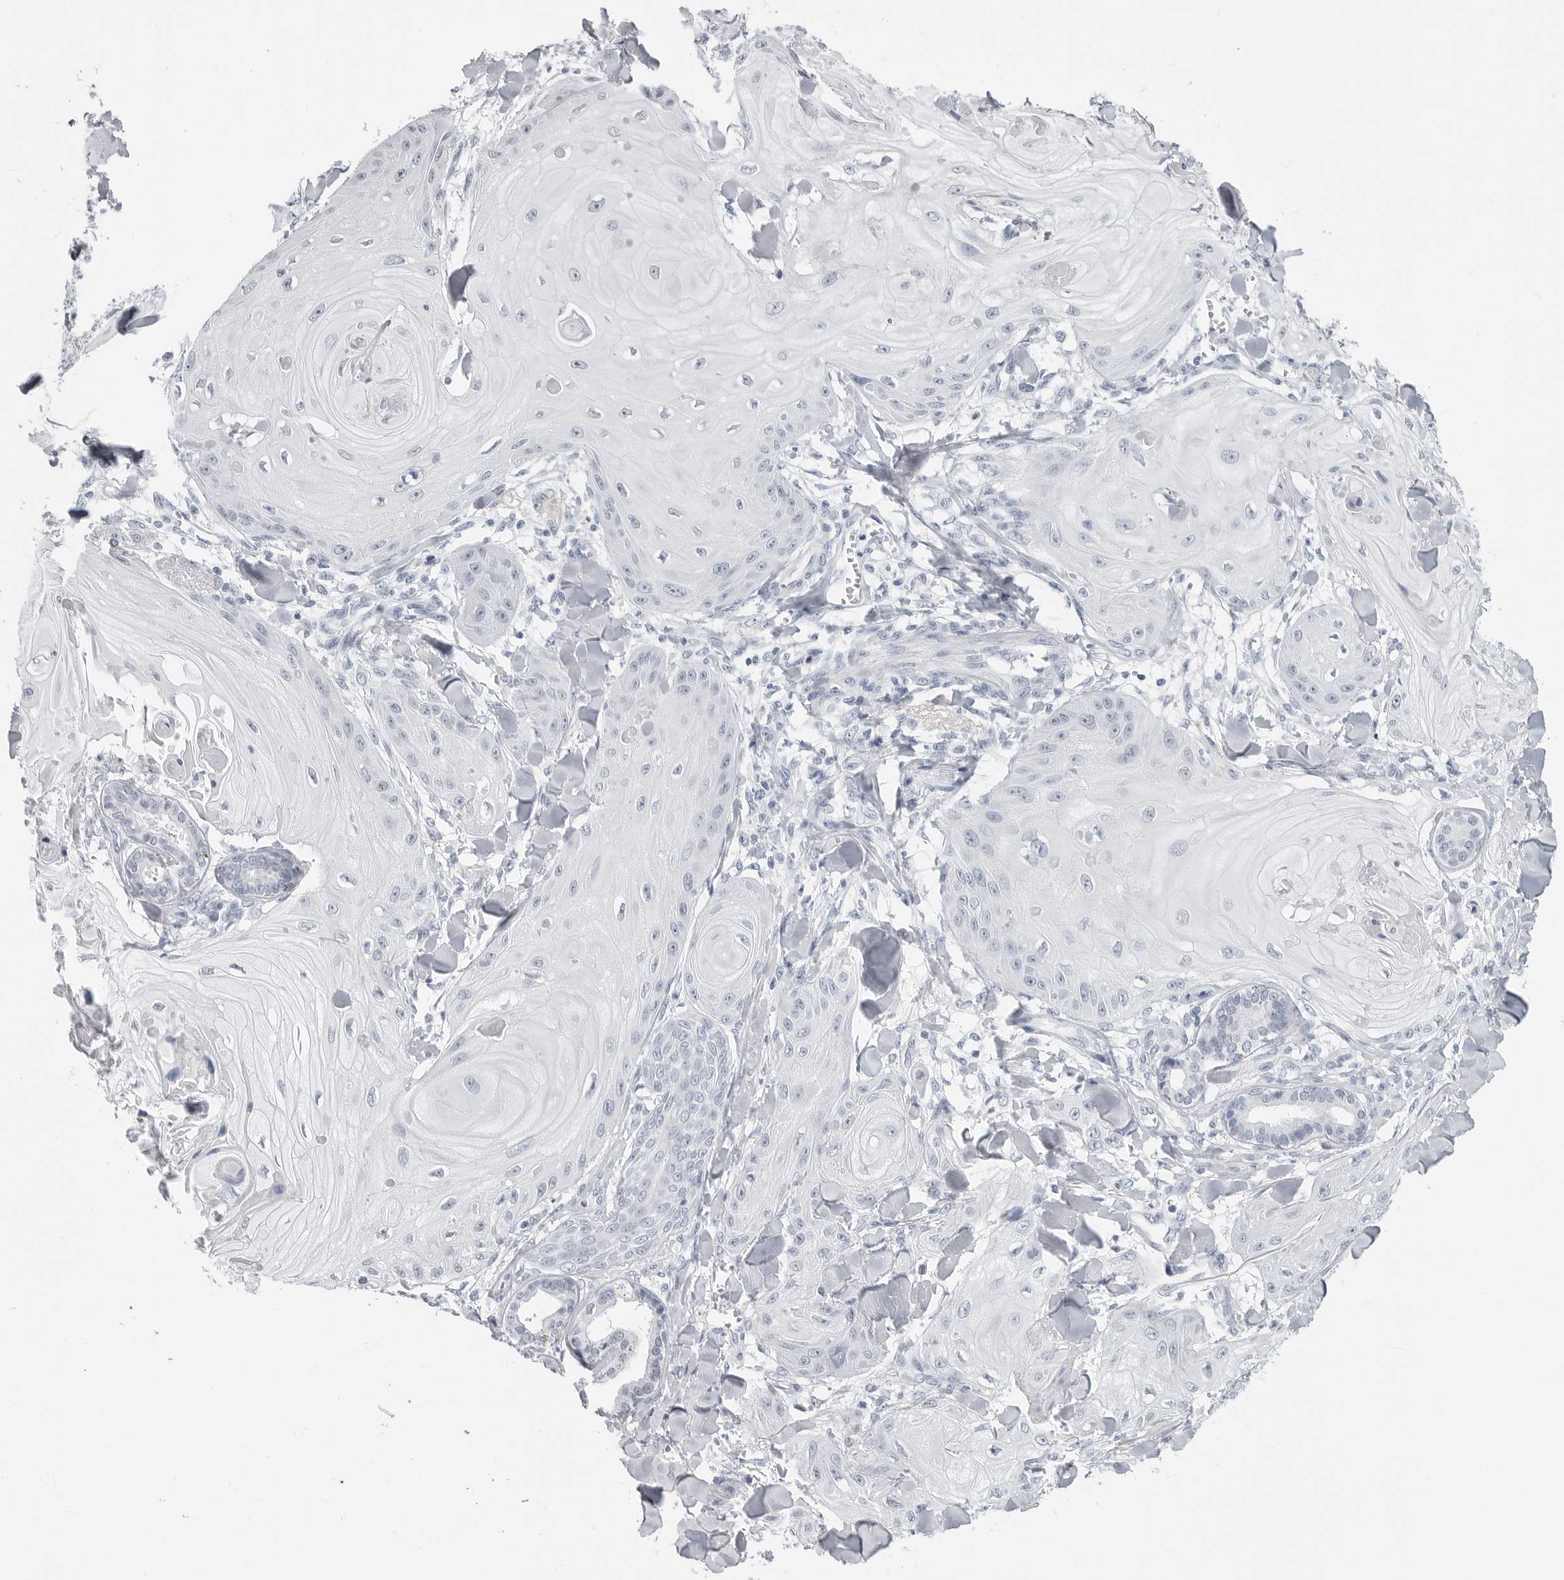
{"staining": {"intensity": "negative", "quantity": "none", "location": "none"}, "tissue": "skin cancer", "cell_type": "Tumor cells", "image_type": "cancer", "snomed": [{"axis": "morphology", "description": "Squamous cell carcinoma, NOS"}, {"axis": "topography", "description": "Skin"}], "caption": "IHC histopathology image of neoplastic tissue: human skin cancer stained with DAB demonstrates no significant protein positivity in tumor cells. (IHC, brightfield microscopy, high magnification).", "gene": "PGA3", "patient": {"sex": "male", "age": 74}}